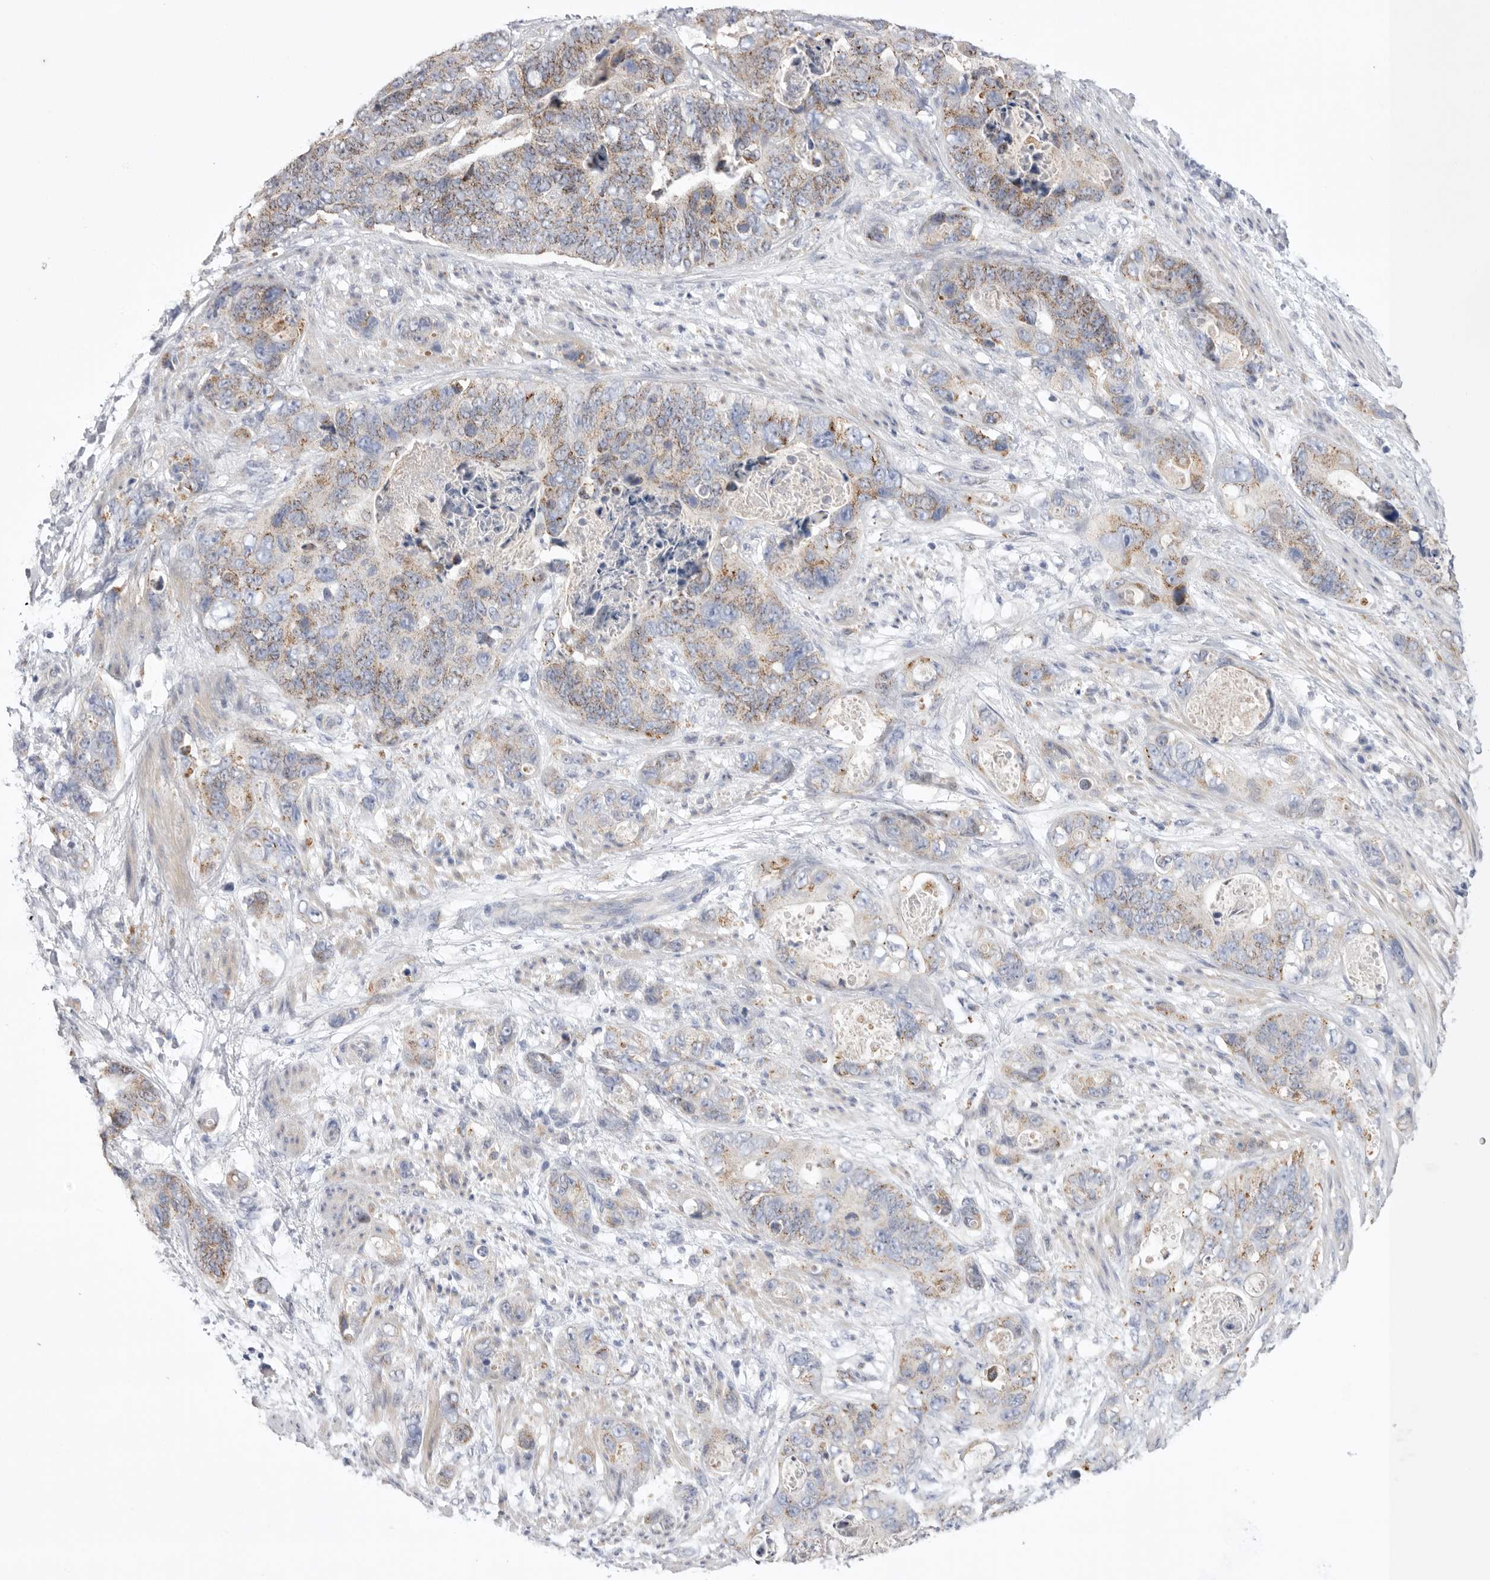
{"staining": {"intensity": "moderate", "quantity": "25%-75%", "location": "cytoplasmic/membranous"}, "tissue": "stomach cancer", "cell_type": "Tumor cells", "image_type": "cancer", "snomed": [{"axis": "morphology", "description": "Normal tissue, NOS"}, {"axis": "morphology", "description": "Adenocarcinoma, NOS"}, {"axis": "topography", "description": "Stomach"}], "caption": "Immunohistochemistry (IHC) micrograph of neoplastic tissue: stomach cancer (adenocarcinoma) stained using immunohistochemistry exhibits medium levels of moderate protein expression localized specifically in the cytoplasmic/membranous of tumor cells, appearing as a cytoplasmic/membranous brown color.", "gene": "CCDC126", "patient": {"sex": "female", "age": 89}}